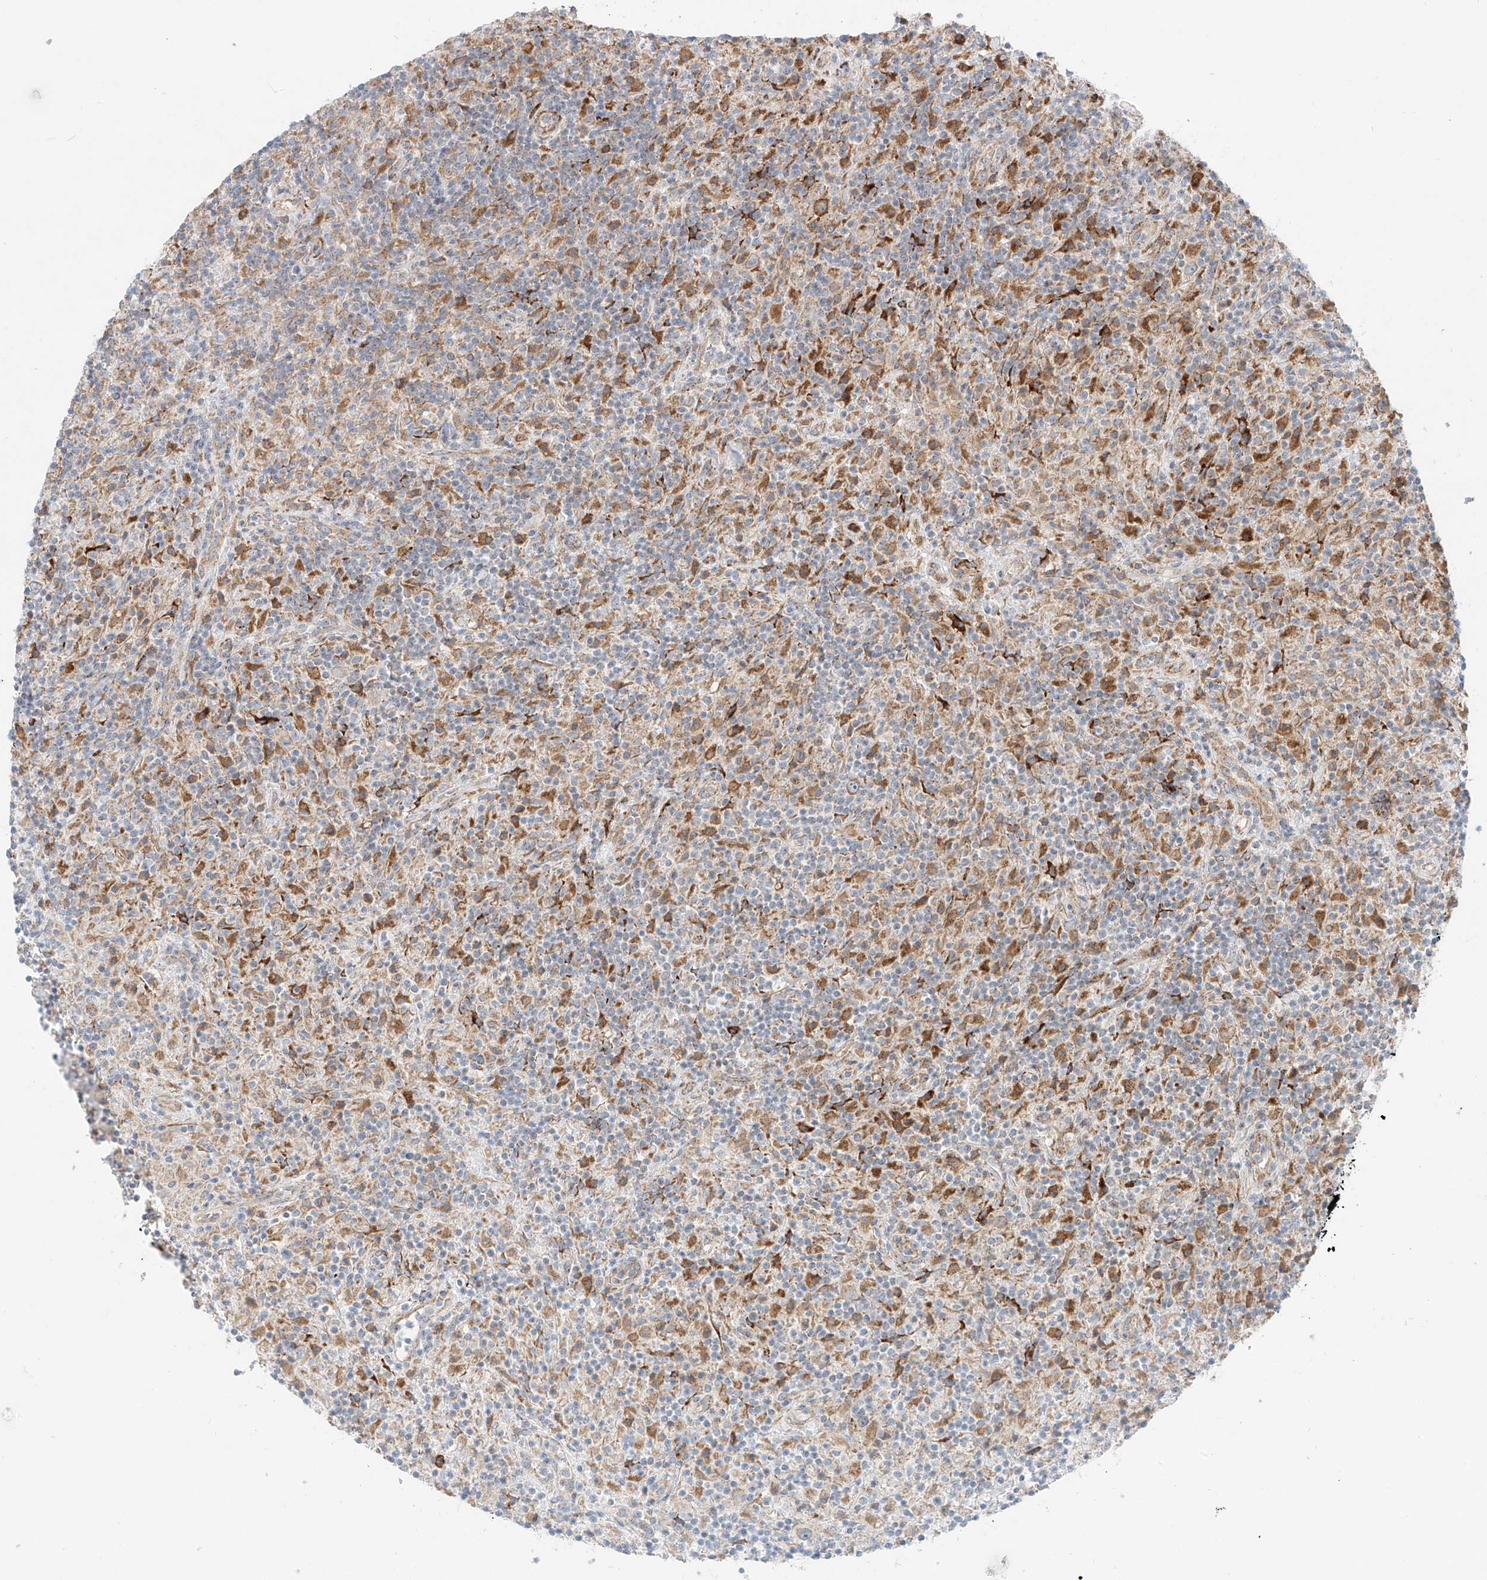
{"staining": {"intensity": "moderate", "quantity": ">75%", "location": "cytoplasmic/membranous"}, "tissue": "lymphoma", "cell_type": "Tumor cells", "image_type": "cancer", "snomed": [{"axis": "morphology", "description": "Hodgkin's disease, NOS"}, {"axis": "topography", "description": "Lymph node"}], "caption": "Moderate cytoplasmic/membranous expression for a protein is appreciated in about >75% of tumor cells of lymphoma using IHC.", "gene": "EIPR1", "patient": {"sex": "male", "age": 70}}